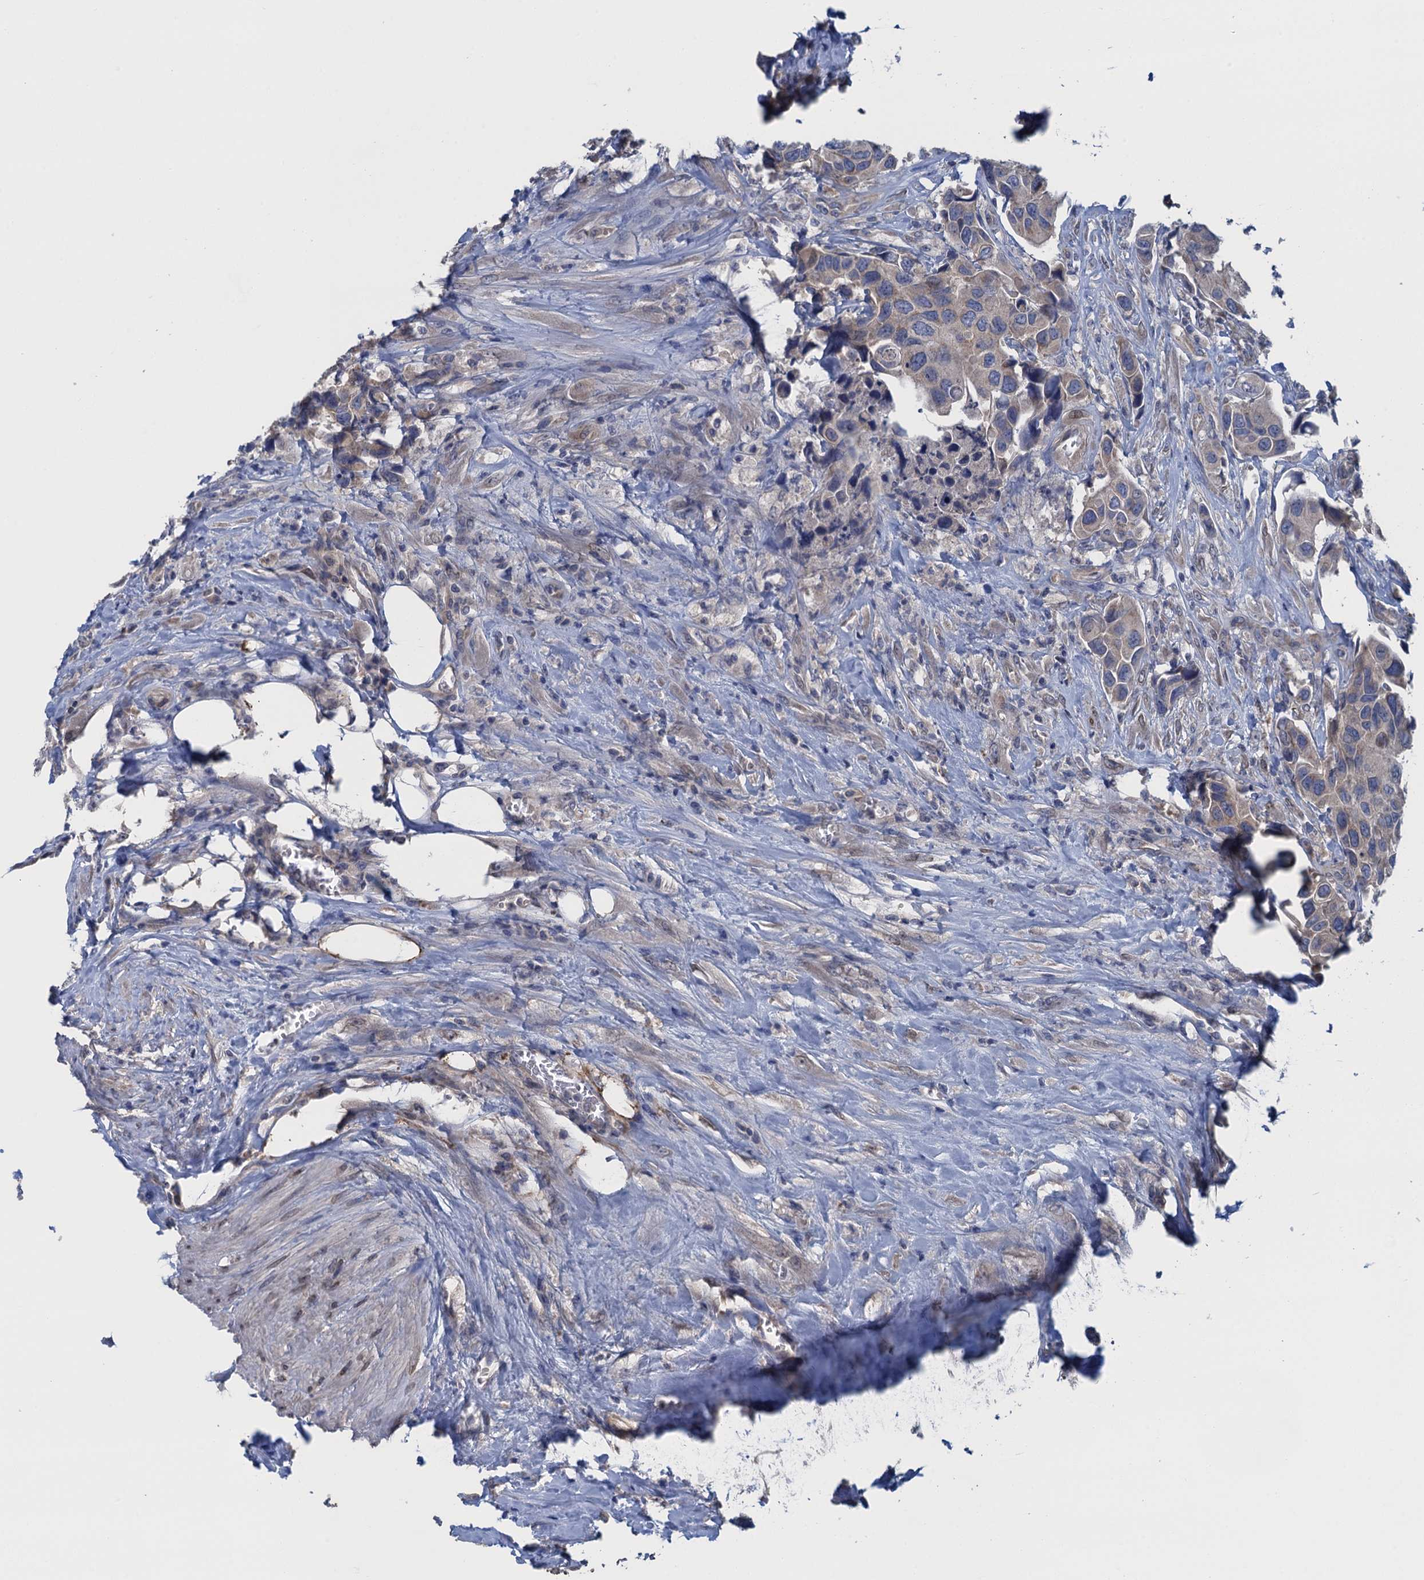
{"staining": {"intensity": "weak", "quantity": "25%-75%", "location": "cytoplasmic/membranous"}, "tissue": "urothelial cancer", "cell_type": "Tumor cells", "image_type": "cancer", "snomed": [{"axis": "morphology", "description": "Urothelial carcinoma, High grade"}, {"axis": "topography", "description": "Urinary bladder"}], "caption": "Urothelial cancer tissue exhibits weak cytoplasmic/membranous staining in about 25%-75% of tumor cells The protein of interest is shown in brown color, while the nuclei are stained blue.", "gene": "CTU2", "patient": {"sex": "male", "age": 74}}